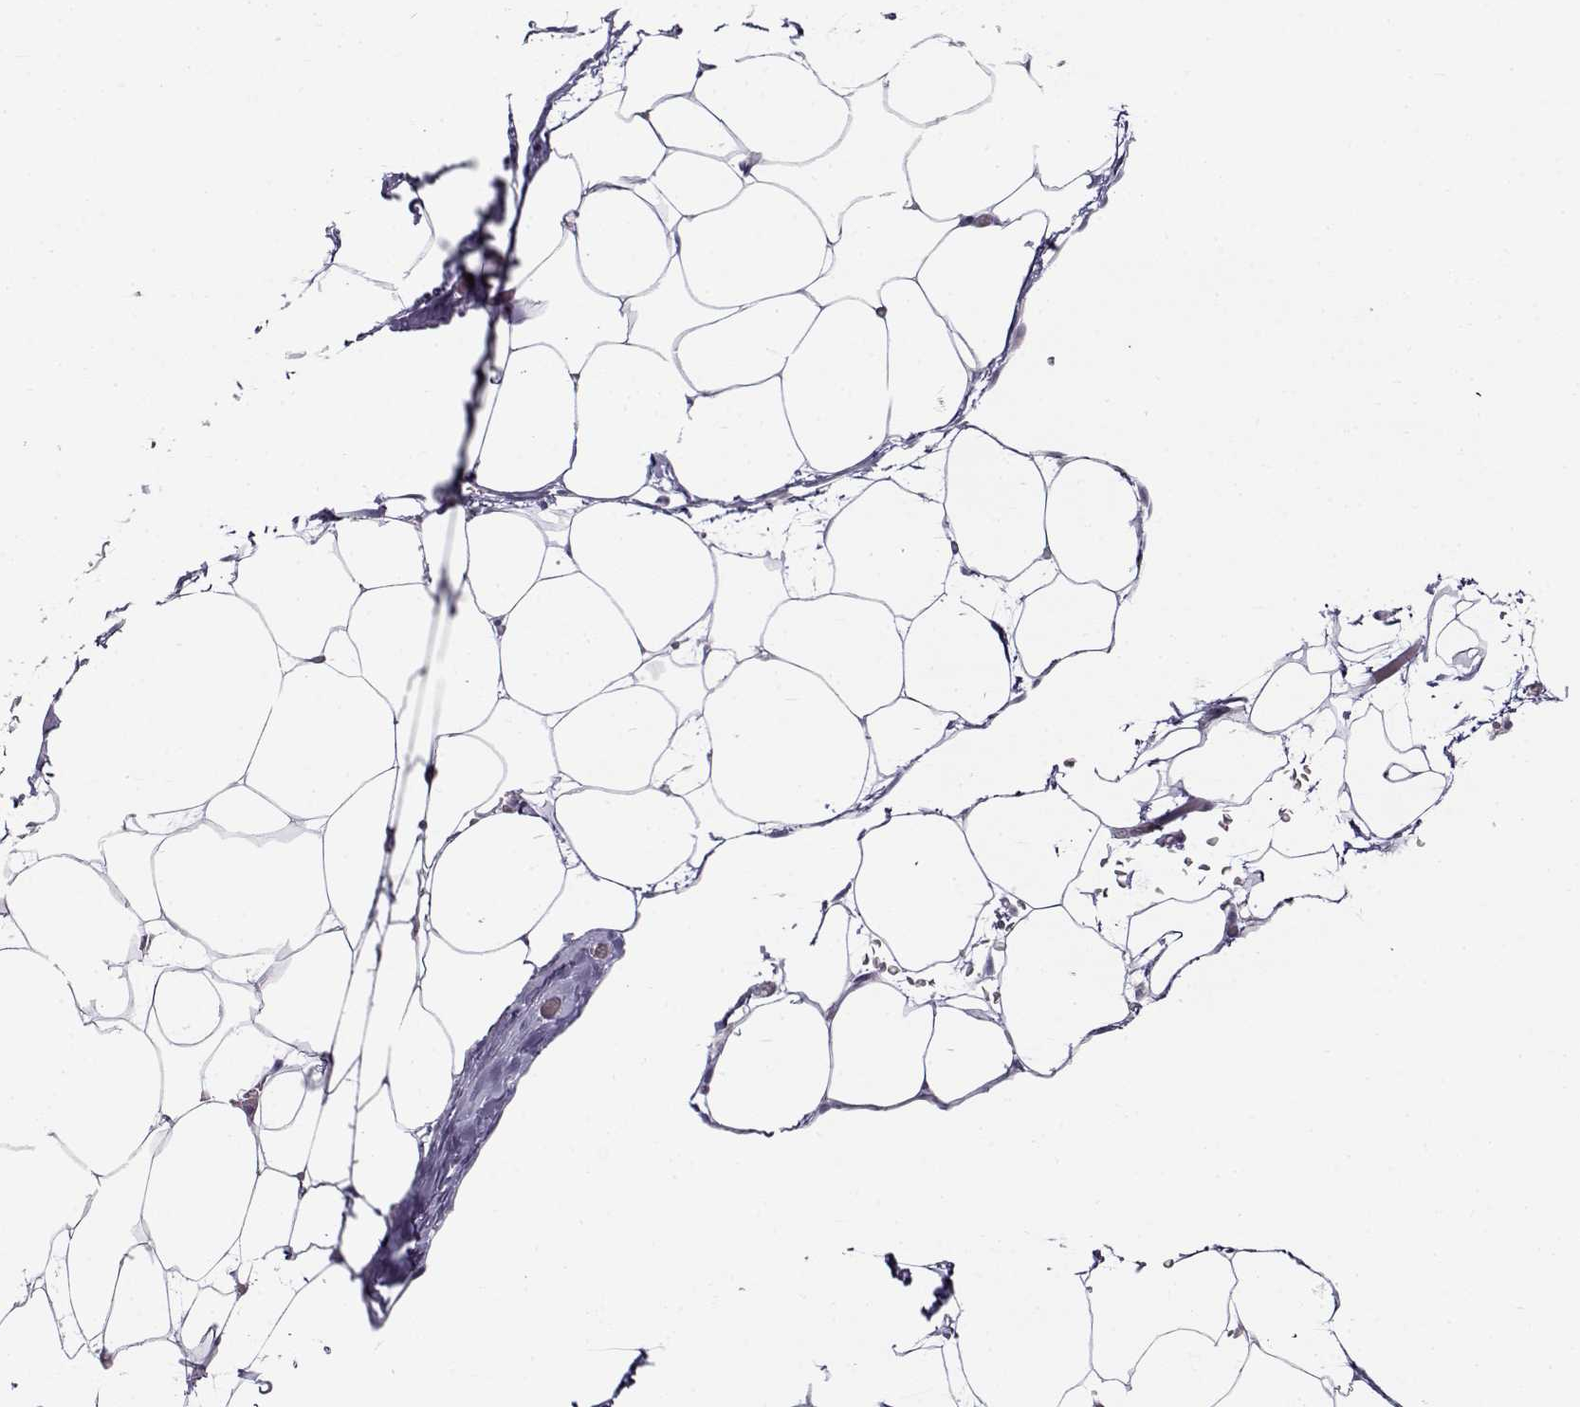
{"staining": {"intensity": "negative", "quantity": "none", "location": "none"}, "tissue": "adipose tissue", "cell_type": "Adipocytes", "image_type": "normal", "snomed": [{"axis": "morphology", "description": "Normal tissue, NOS"}, {"axis": "topography", "description": "Adipose tissue"}], "caption": "This image is of benign adipose tissue stained with immunohistochemistry (IHC) to label a protein in brown with the nuclei are counter-stained blue. There is no staining in adipocytes.", "gene": "TEX55", "patient": {"sex": "male", "age": 57}}